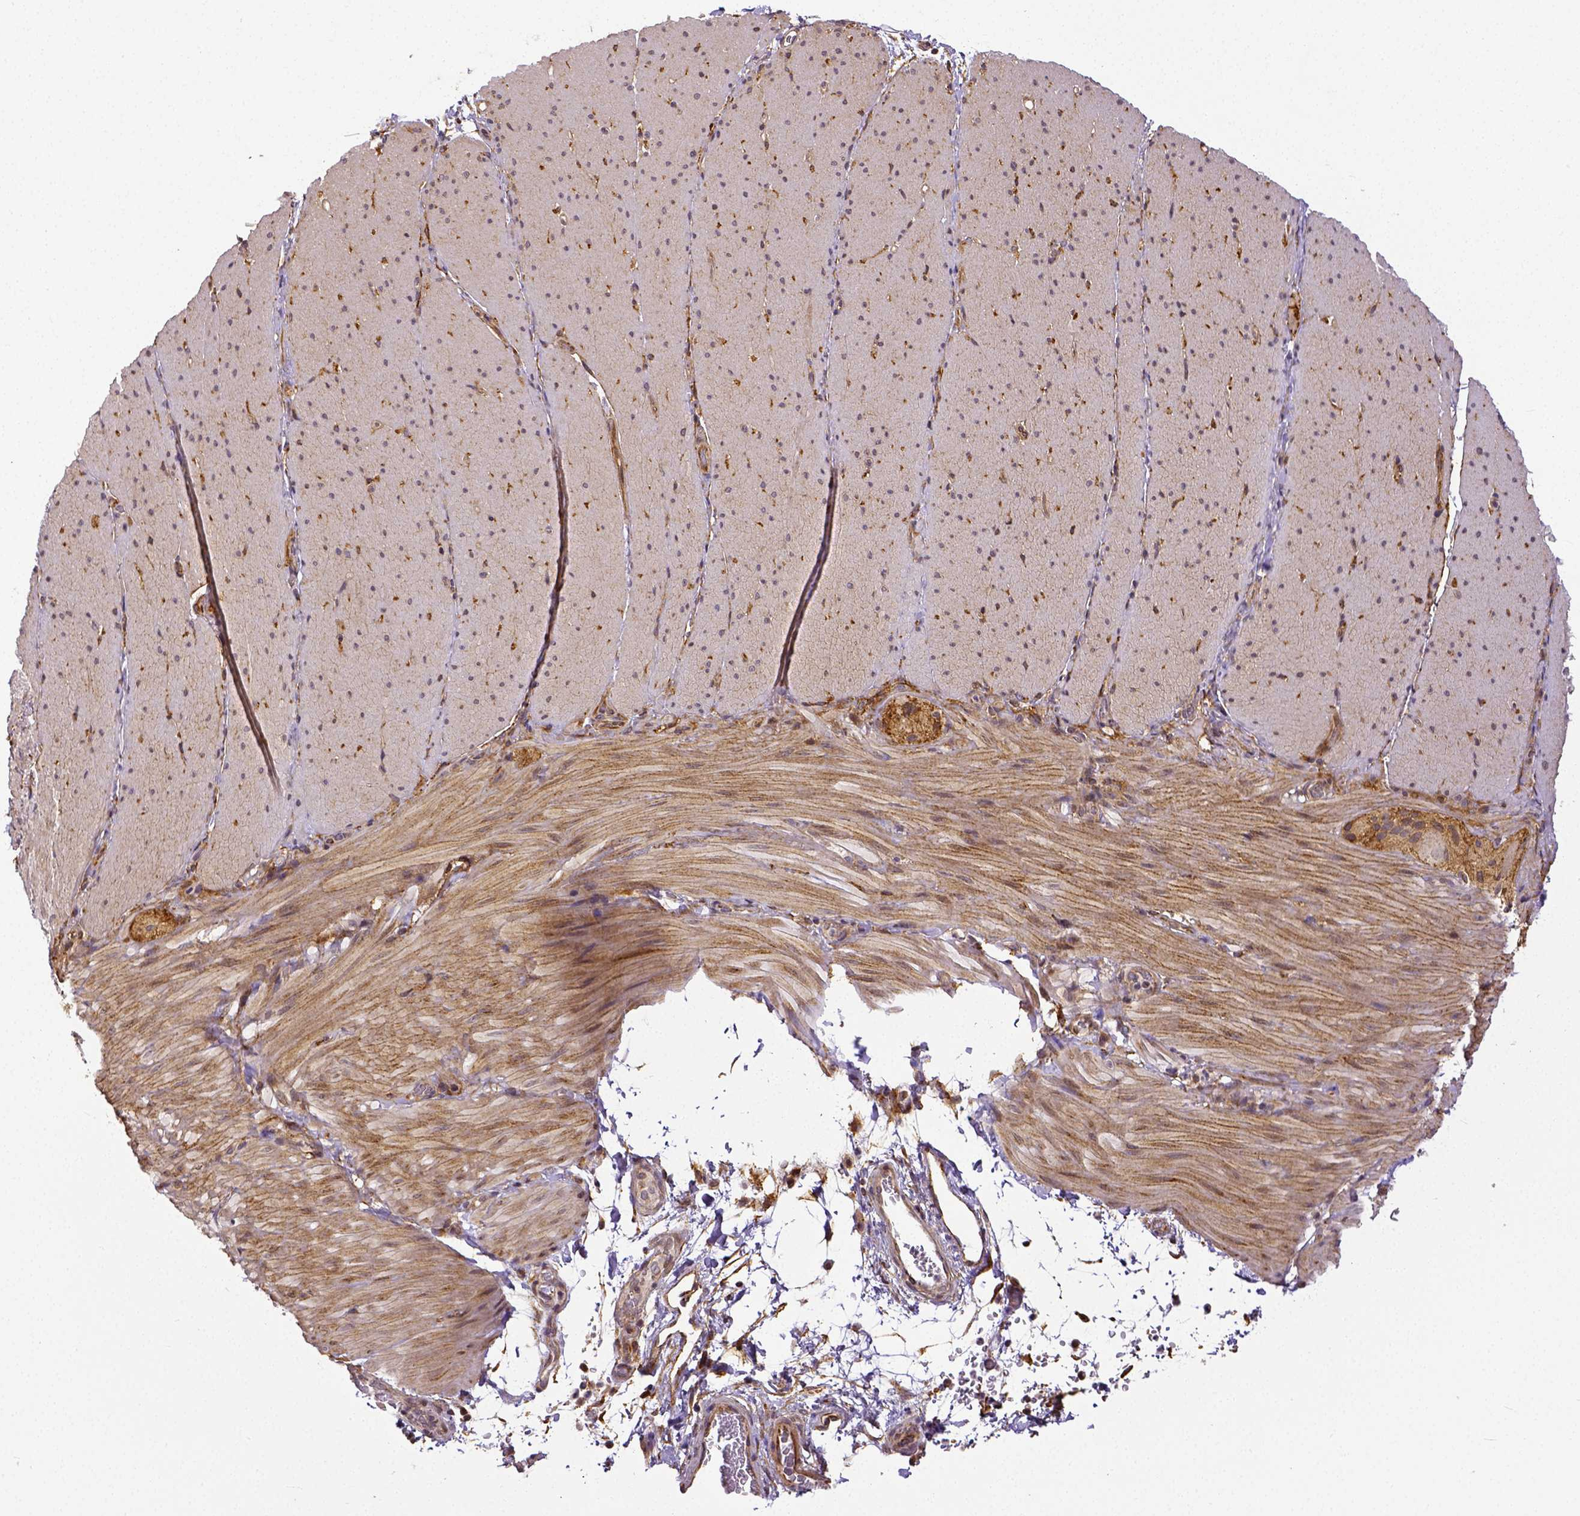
{"staining": {"intensity": "weak", "quantity": "25%-75%", "location": "cytoplasmic/membranous"}, "tissue": "smooth muscle", "cell_type": "Smooth muscle cells", "image_type": "normal", "snomed": [{"axis": "morphology", "description": "Normal tissue, NOS"}, {"axis": "topography", "description": "Smooth muscle"}, {"axis": "topography", "description": "Colon"}], "caption": "Smooth muscle stained with DAB (3,3'-diaminobenzidine) immunohistochemistry (IHC) displays low levels of weak cytoplasmic/membranous positivity in about 25%-75% of smooth muscle cells. (DAB = brown stain, brightfield microscopy at high magnification).", "gene": "DICER1", "patient": {"sex": "male", "age": 73}}